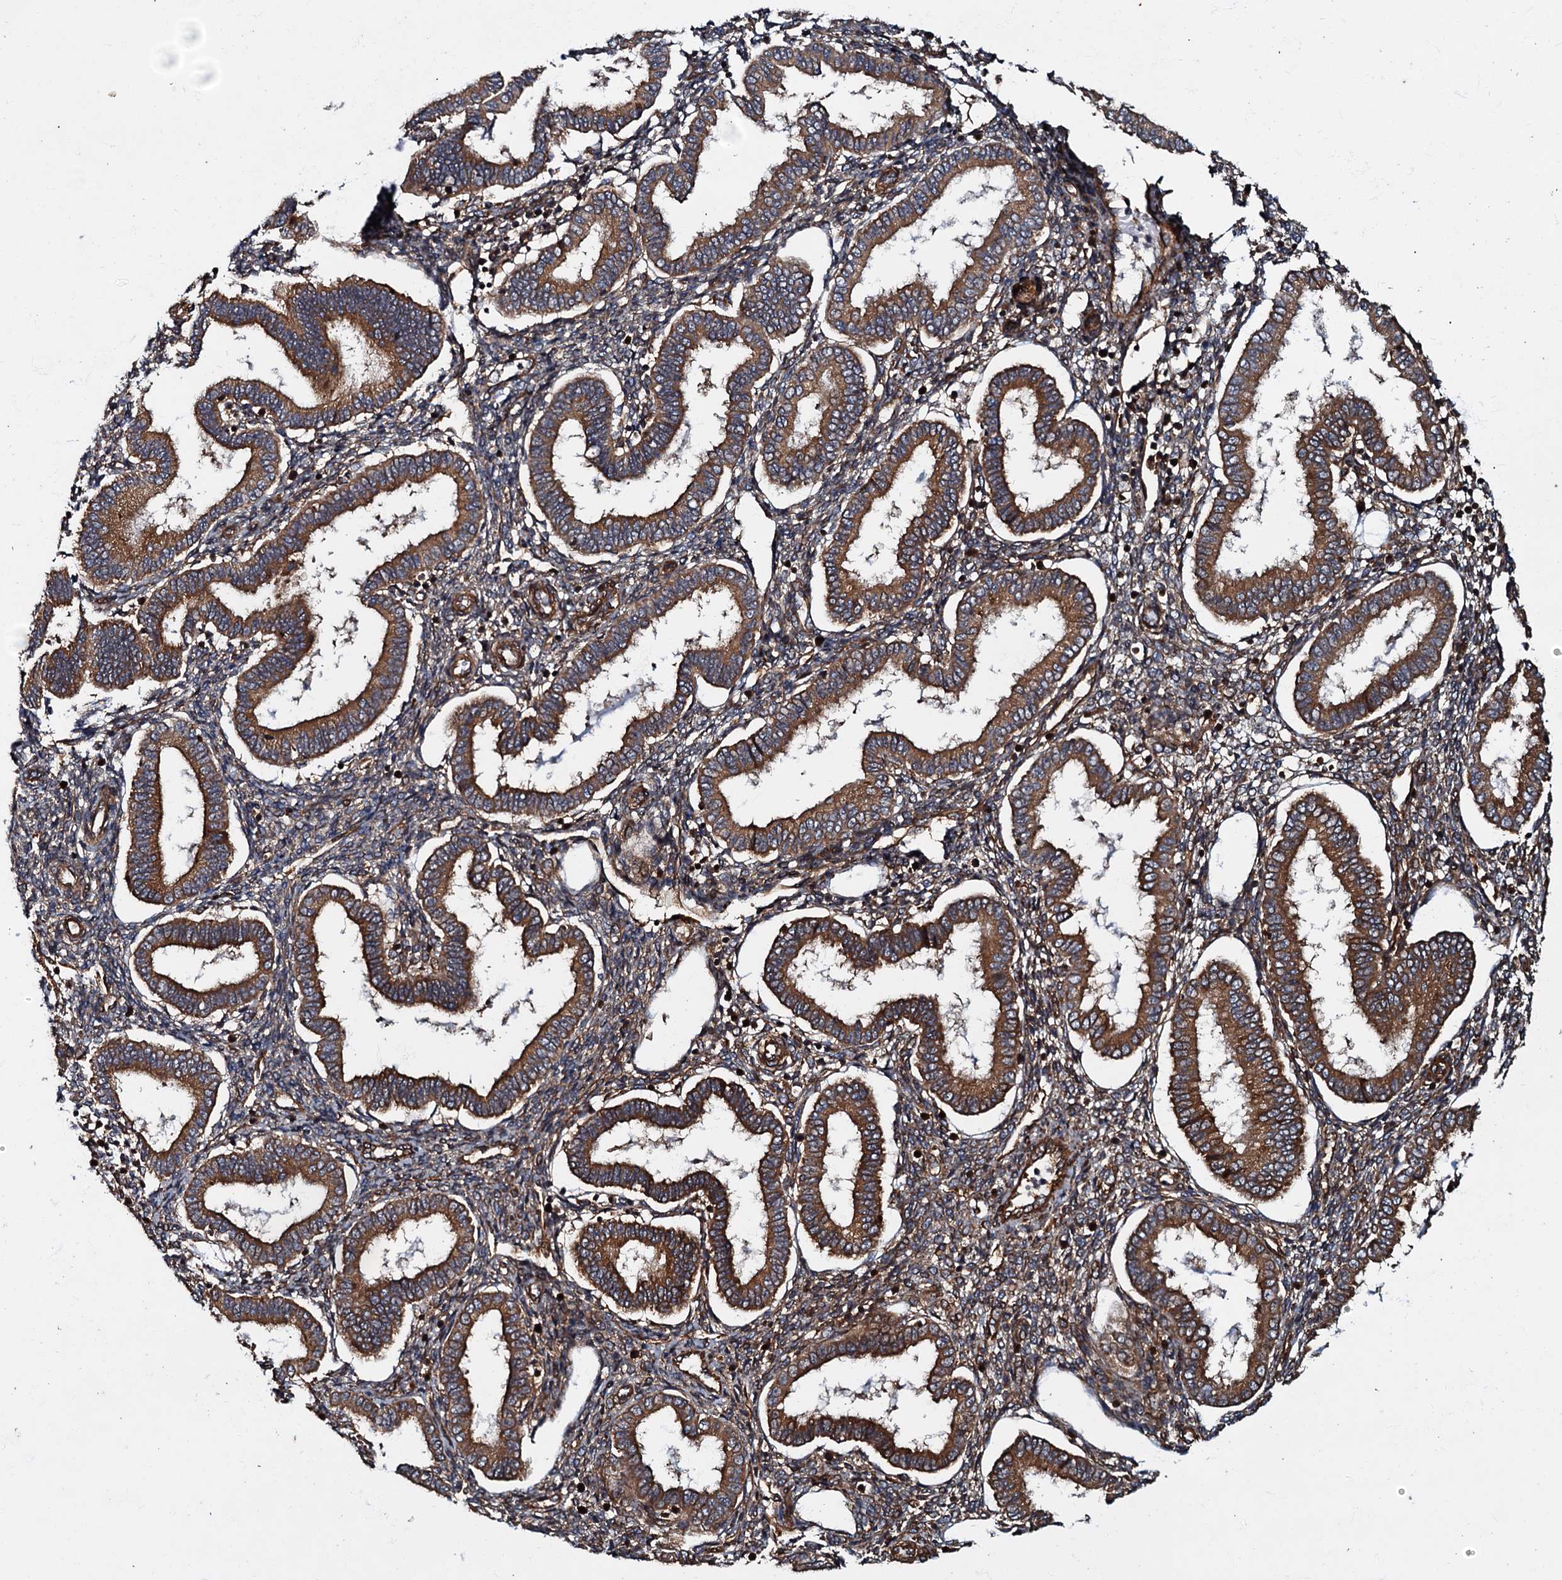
{"staining": {"intensity": "strong", "quantity": "25%-75%", "location": "cytoplasmic/membranous"}, "tissue": "endometrium", "cell_type": "Cells in endometrial stroma", "image_type": "normal", "snomed": [{"axis": "morphology", "description": "Normal tissue, NOS"}, {"axis": "topography", "description": "Endometrium"}], "caption": "Immunohistochemistry histopathology image of benign endometrium: human endometrium stained using IHC shows high levels of strong protein expression localized specifically in the cytoplasmic/membranous of cells in endometrial stroma, appearing as a cytoplasmic/membranous brown color.", "gene": "BLOC1S6", "patient": {"sex": "female", "age": 24}}